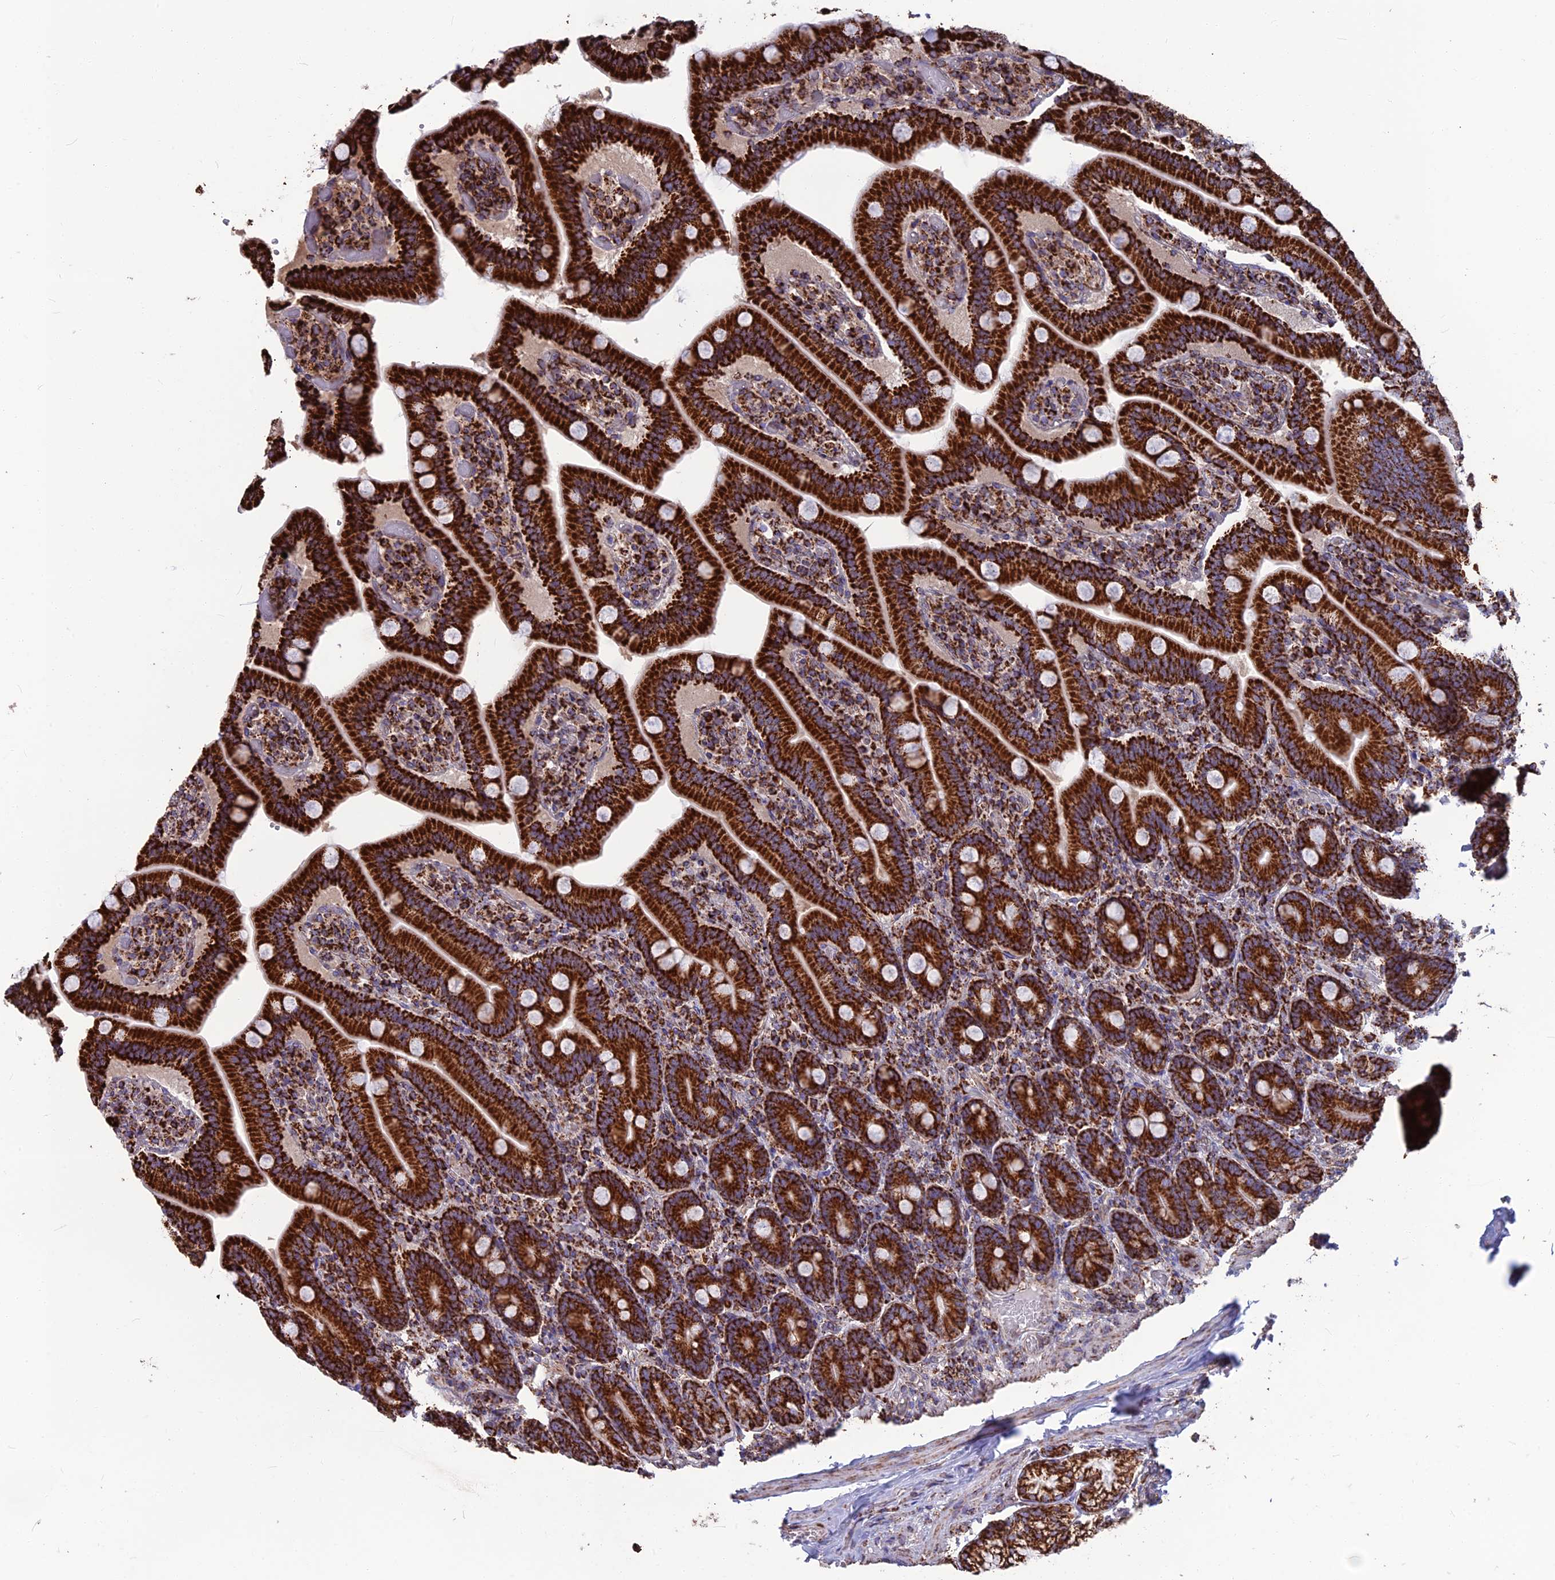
{"staining": {"intensity": "strong", "quantity": ">75%", "location": "cytoplasmic/membranous"}, "tissue": "duodenum", "cell_type": "Glandular cells", "image_type": "normal", "snomed": [{"axis": "morphology", "description": "Normal tissue, NOS"}, {"axis": "topography", "description": "Duodenum"}], "caption": "Protein analysis of unremarkable duodenum reveals strong cytoplasmic/membranous positivity in about >75% of glandular cells. (Stains: DAB (3,3'-diaminobenzidine) in brown, nuclei in blue, Microscopy: brightfield microscopy at high magnification).", "gene": "CS", "patient": {"sex": "female", "age": 62}}